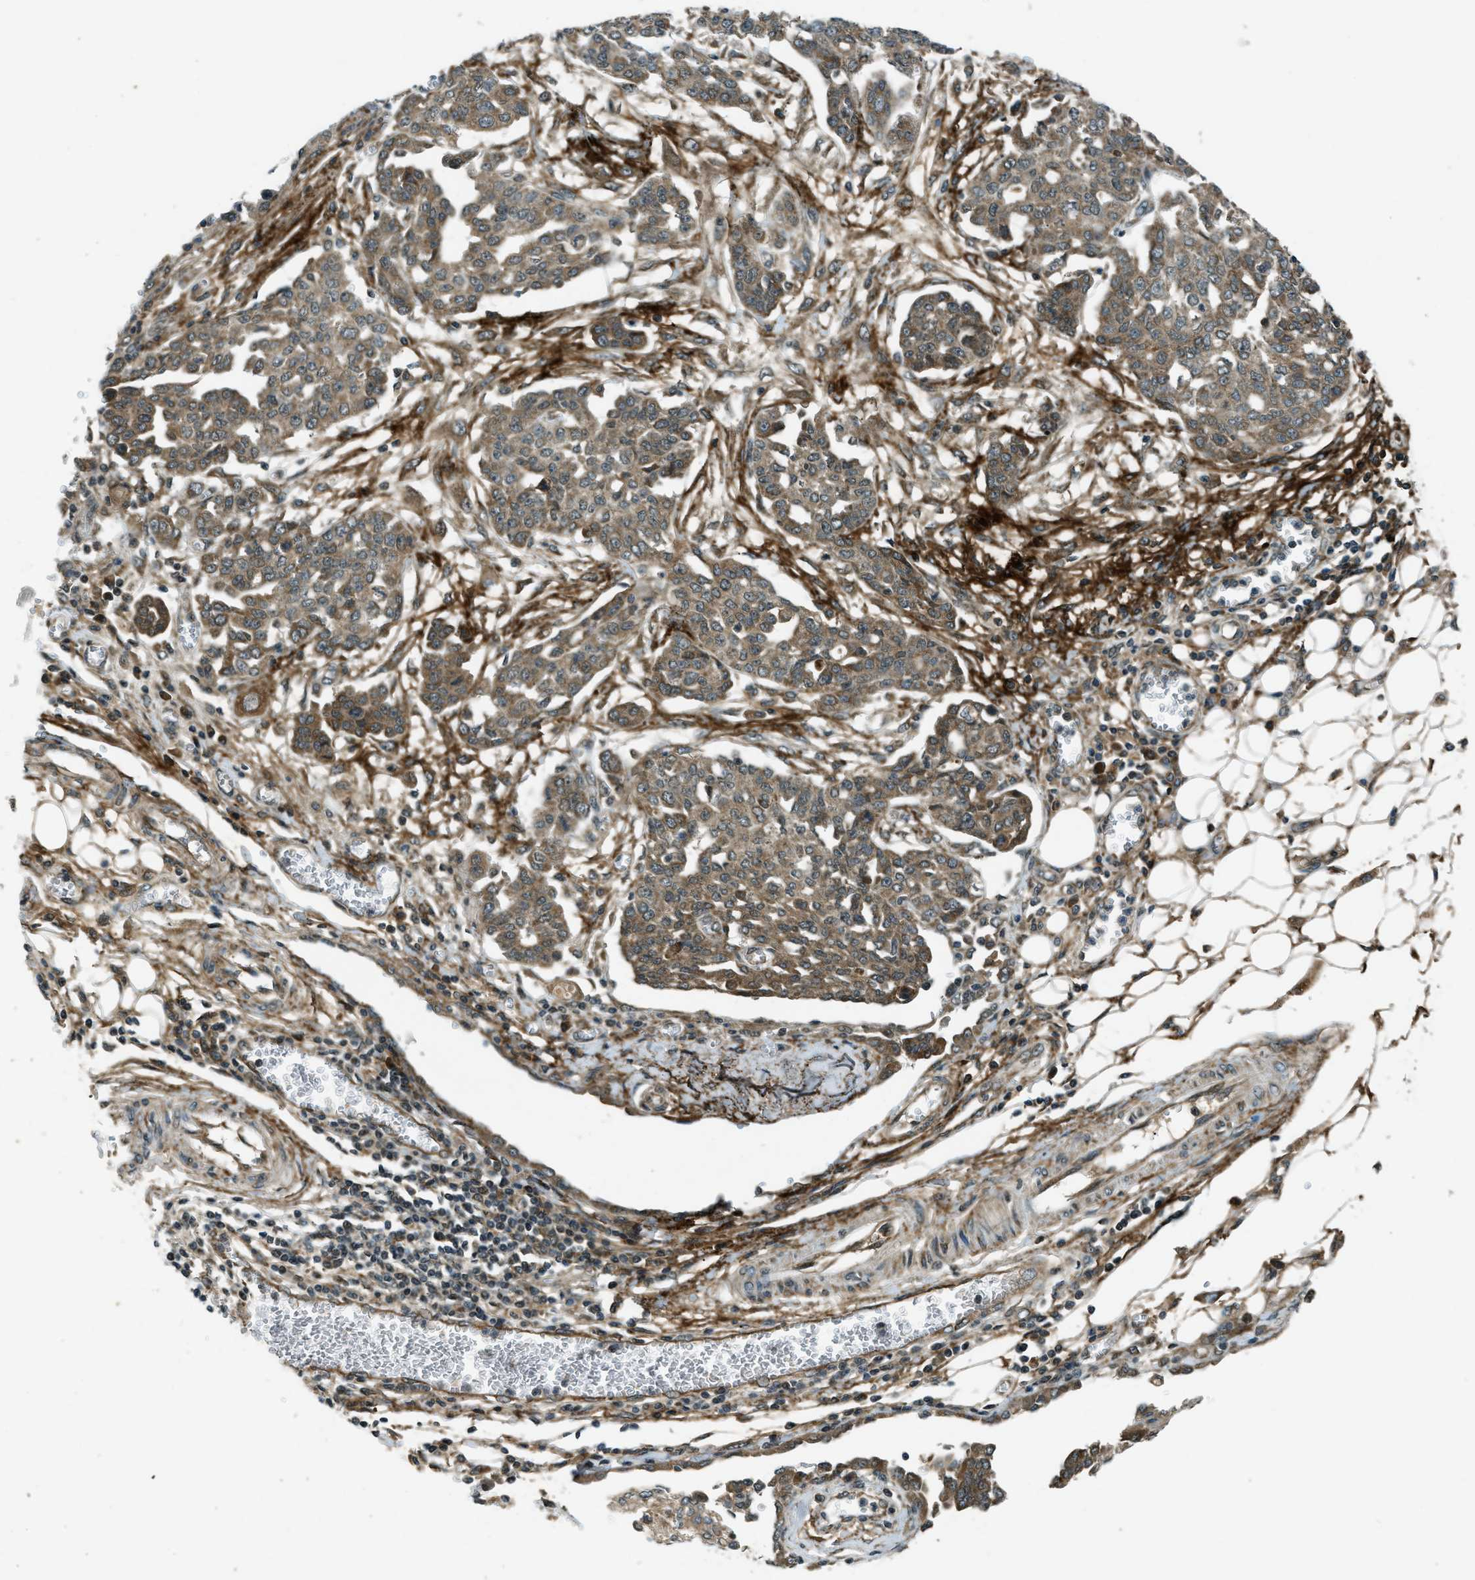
{"staining": {"intensity": "moderate", "quantity": ">75%", "location": "cytoplasmic/membranous"}, "tissue": "ovarian cancer", "cell_type": "Tumor cells", "image_type": "cancer", "snomed": [{"axis": "morphology", "description": "Cystadenocarcinoma, serous, NOS"}, {"axis": "topography", "description": "Soft tissue"}, {"axis": "topography", "description": "Ovary"}], "caption": "A high-resolution image shows immunohistochemistry staining of ovarian cancer, which reveals moderate cytoplasmic/membranous positivity in about >75% of tumor cells. The protein is shown in brown color, while the nuclei are stained blue.", "gene": "EIF2AK3", "patient": {"sex": "female", "age": 57}}